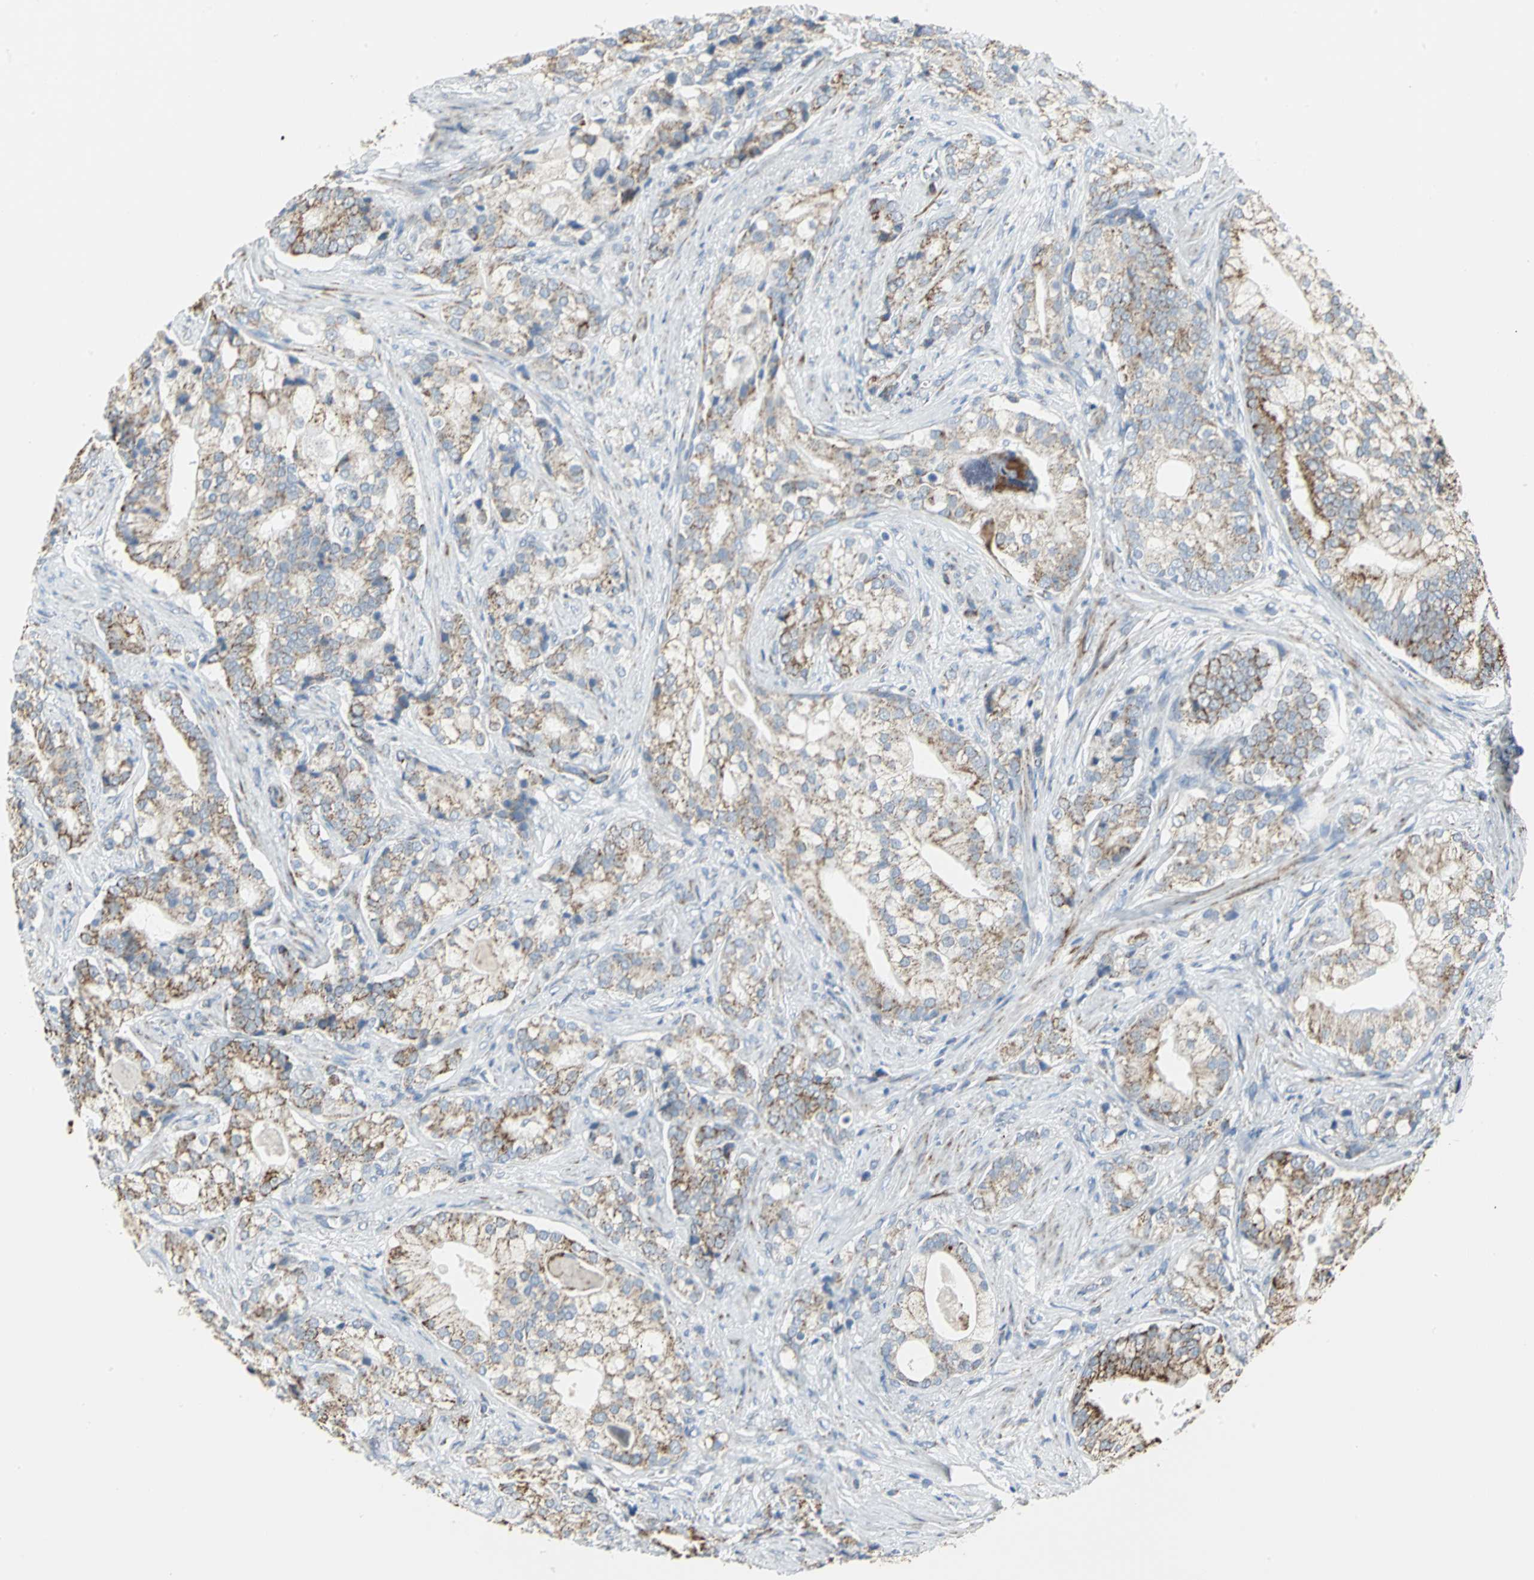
{"staining": {"intensity": "moderate", "quantity": "25%-75%", "location": "cytoplasmic/membranous"}, "tissue": "prostate cancer", "cell_type": "Tumor cells", "image_type": "cancer", "snomed": [{"axis": "morphology", "description": "Adenocarcinoma, Low grade"}, {"axis": "topography", "description": "Prostate"}], "caption": "Protein staining of prostate low-grade adenocarcinoma tissue demonstrates moderate cytoplasmic/membranous positivity in about 25%-75% of tumor cells.", "gene": "NTRK1", "patient": {"sex": "male", "age": 58}}